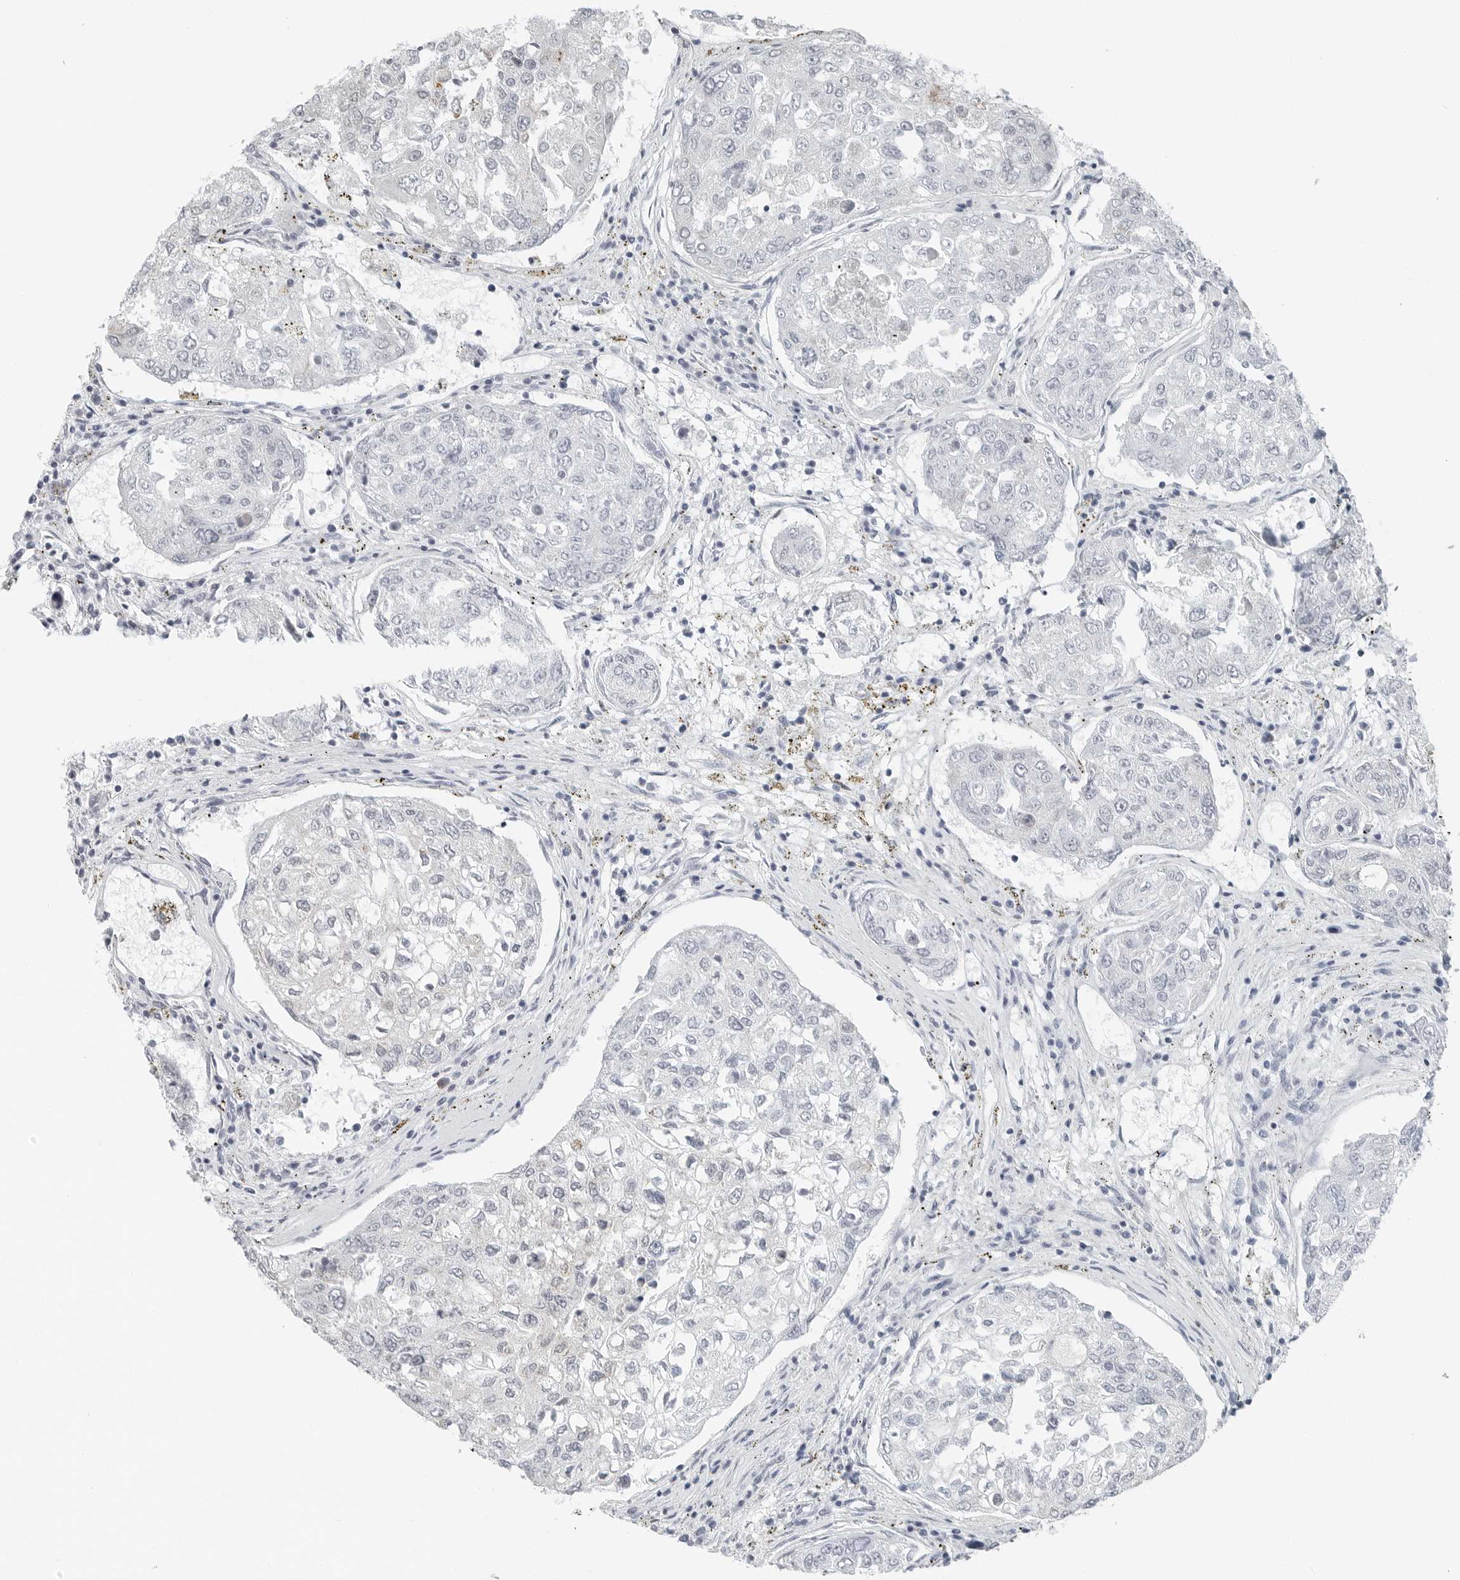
{"staining": {"intensity": "negative", "quantity": "none", "location": "none"}, "tissue": "urothelial cancer", "cell_type": "Tumor cells", "image_type": "cancer", "snomed": [{"axis": "morphology", "description": "Urothelial carcinoma, High grade"}, {"axis": "topography", "description": "Lymph node"}, {"axis": "topography", "description": "Urinary bladder"}], "caption": "IHC of human high-grade urothelial carcinoma reveals no expression in tumor cells.", "gene": "XIRP1", "patient": {"sex": "male", "age": 51}}